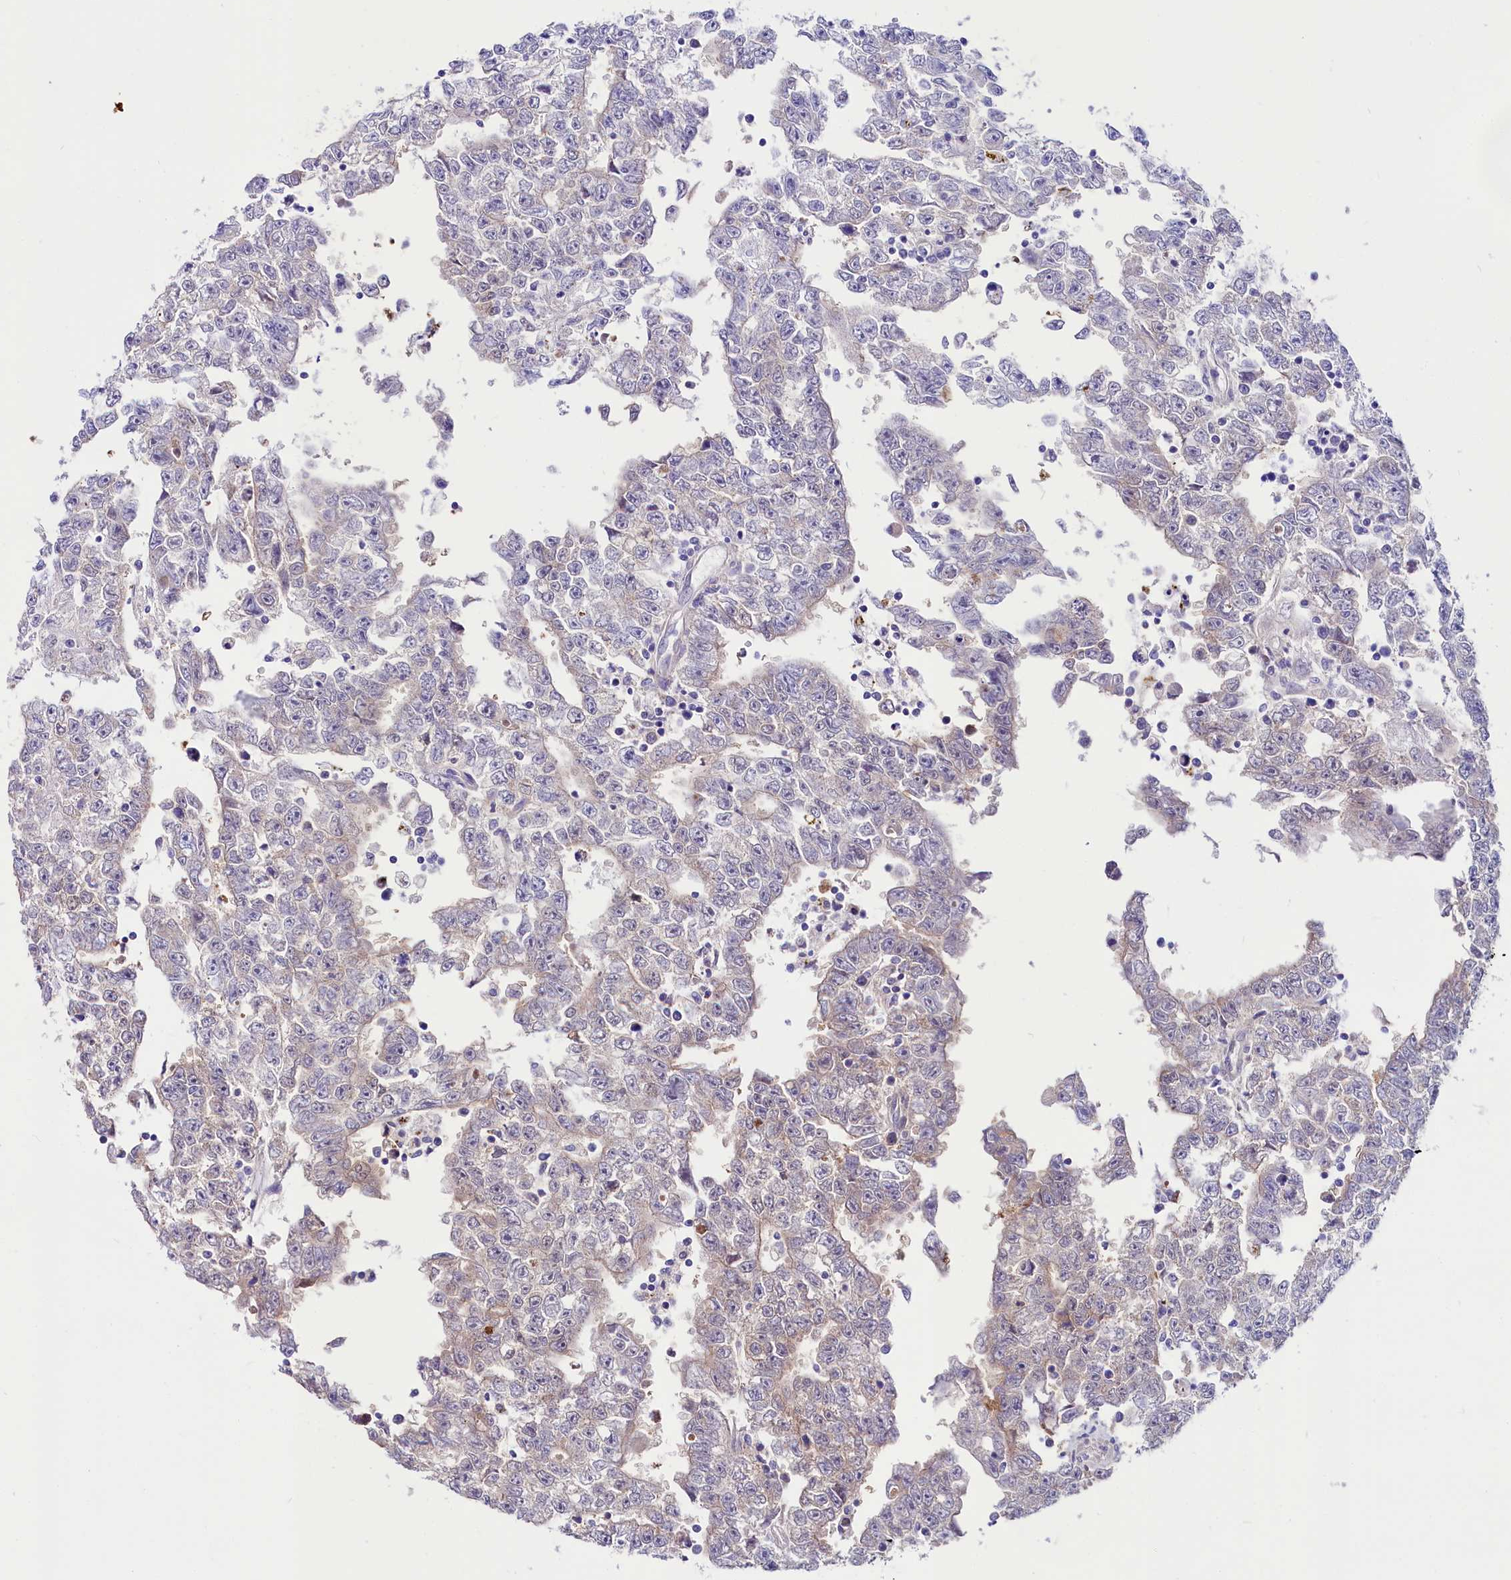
{"staining": {"intensity": "moderate", "quantity": "<25%", "location": "cytoplasmic/membranous"}, "tissue": "testis cancer", "cell_type": "Tumor cells", "image_type": "cancer", "snomed": [{"axis": "morphology", "description": "Carcinoma, Embryonal, NOS"}, {"axis": "topography", "description": "Testis"}], "caption": "Immunohistochemical staining of testis embryonal carcinoma exhibits low levels of moderate cytoplasmic/membranous protein staining in approximately <25% of tumor cells.", "gene": "ABHD5", "patient": {"sex": "male", "age": 25}}